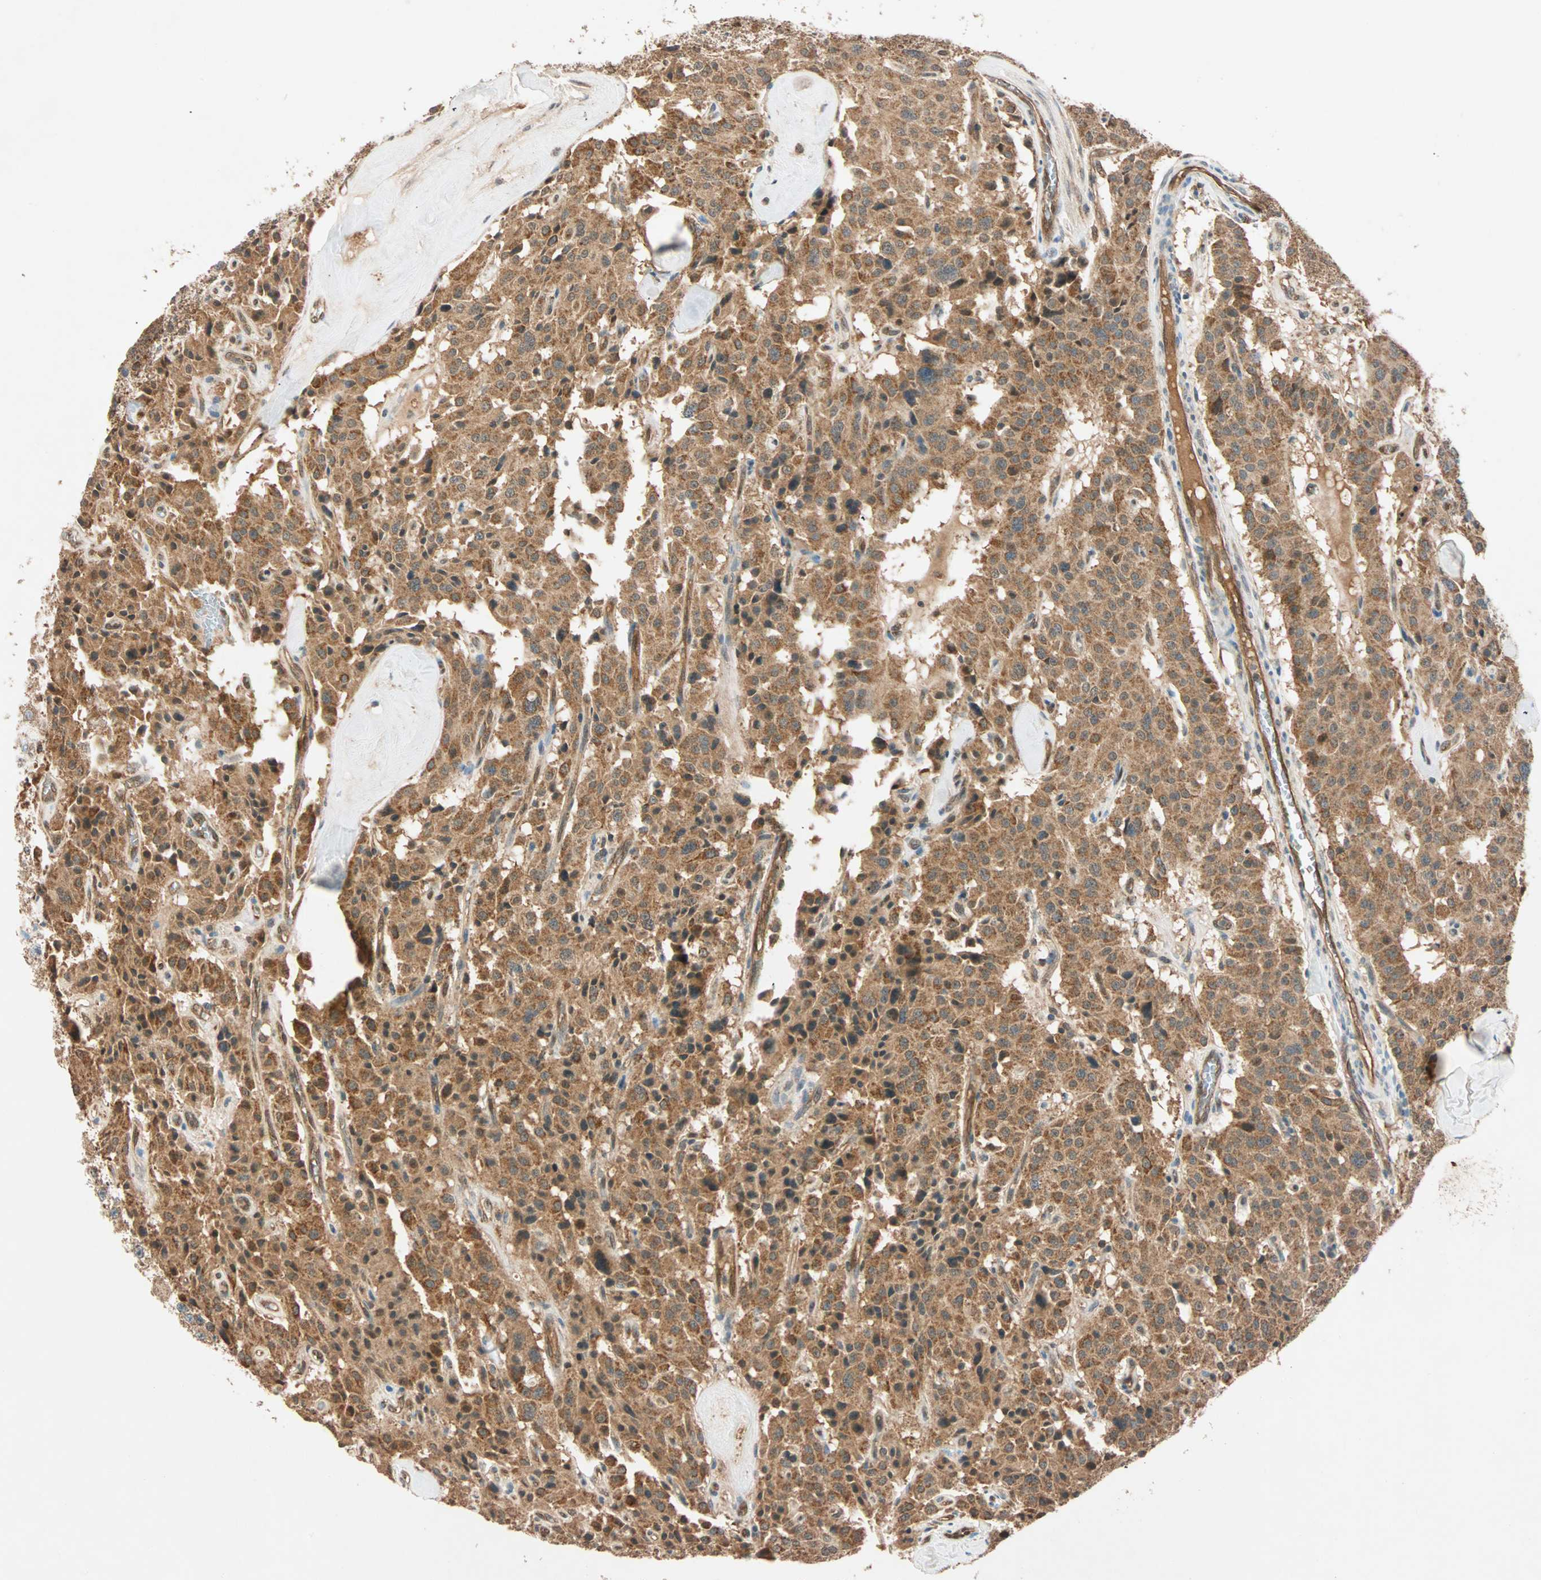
{"staining": {"intensity": "moderate", "quantity": ">75%", "location": "cytoplasmic/membranous"}, "tissue": "carcinoid", "cell_type": "Tumor cells", "image_type": "cancer", "snomed": [{"axis": "morphology", "description": "Carcinoid, malignant, NOS"}, {"axis": "topography", "description": "Lung"}], "caption": "Immunohistochemical staining of carcinoid displays moderate cytoplasmic/membranous protein positivity in about >75% of tumor cells.", "gene": "MAPK1", "patient": {"sex": "male", "age": 30}}